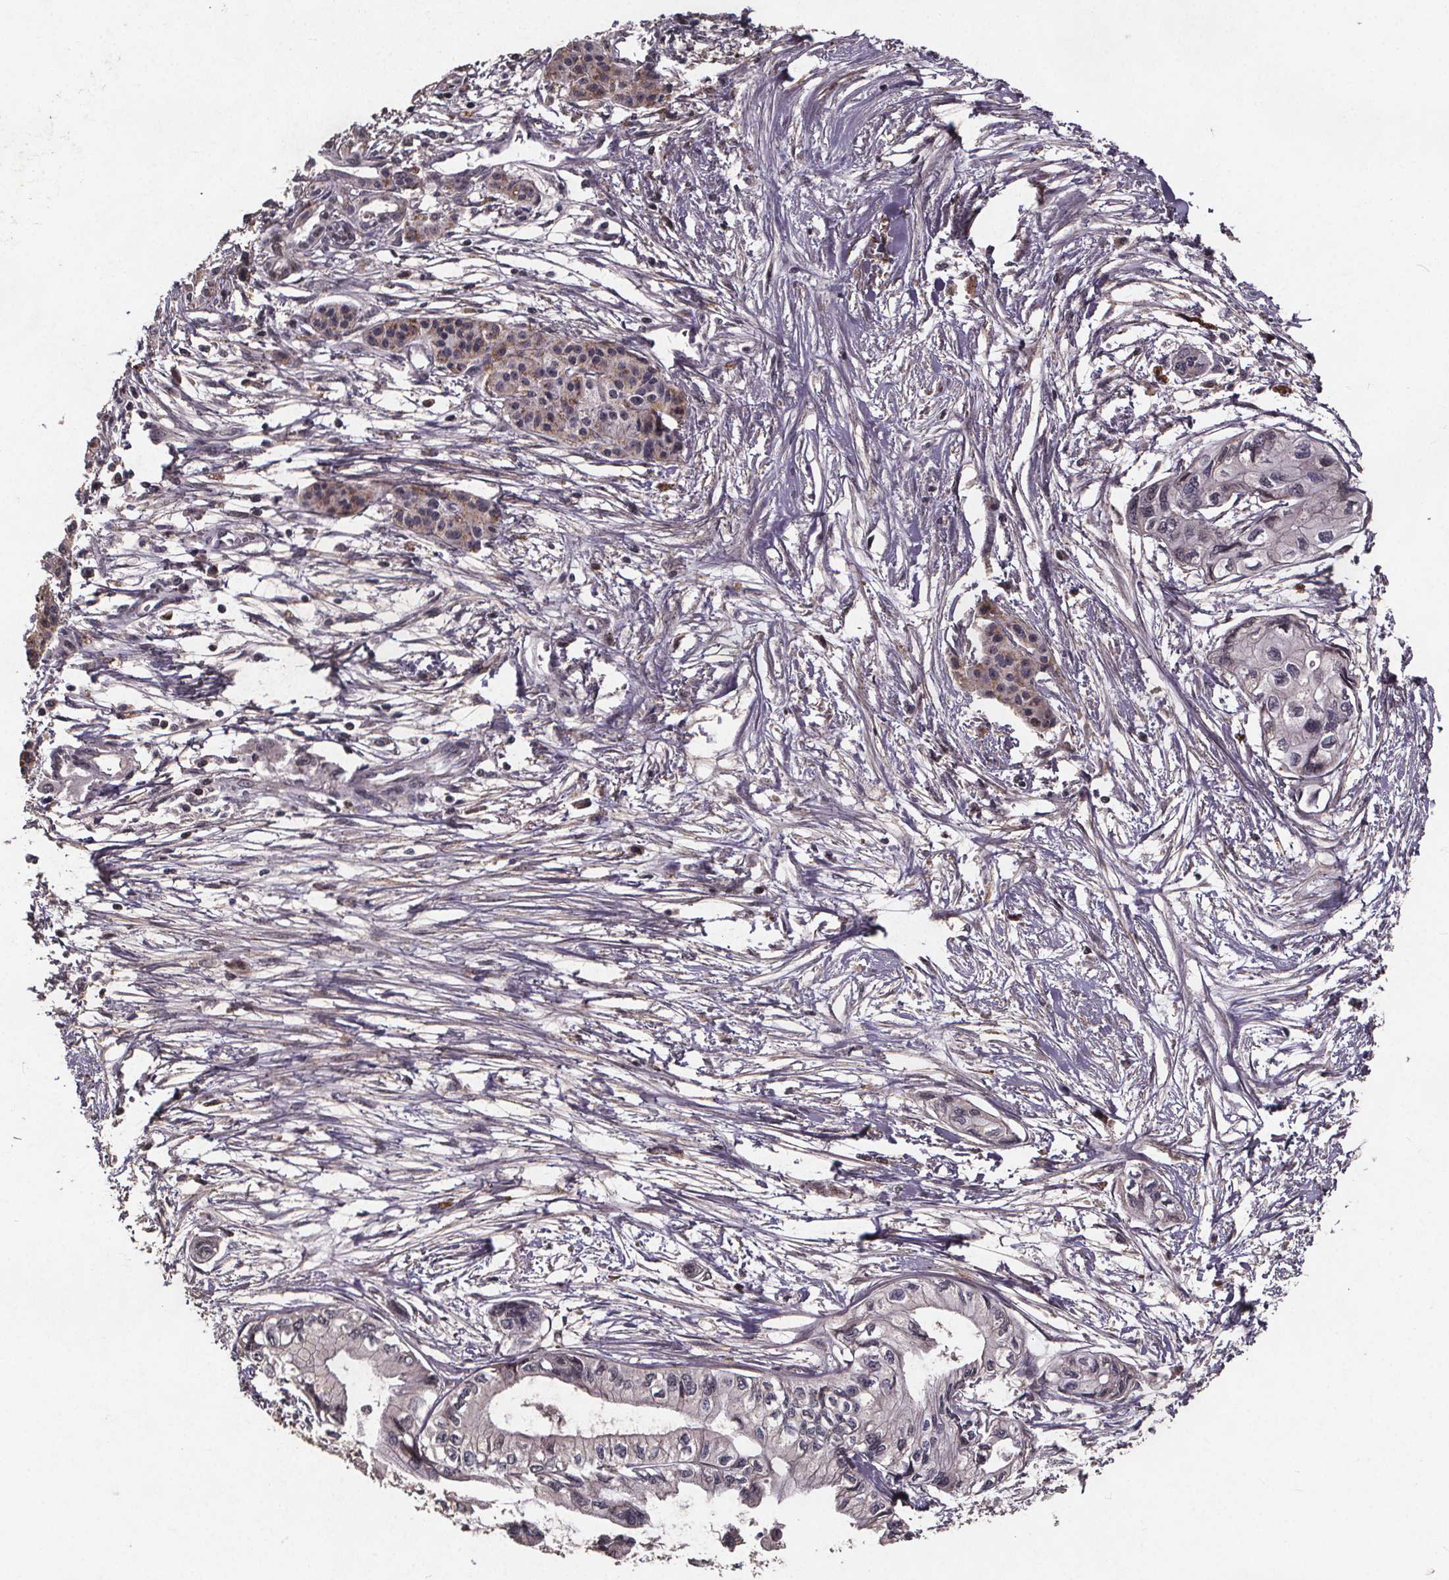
{"staining": {"intensity": "negative", "quantity": "none", "location": "none"}, "tissue": "pancreatic cancer", "cell_type": "Tumor cells", "image_type": "cancer", "snomed": [{"axis": "morphology", "description": "Adenocarcinoma, NOS"}, {"axis": "topography", "description": "Pancreas"}], "caption": "Pancreatic adenocarcinoma stained for a protein using immunohistochemistry demonstrates no positivity tumor cells.", "gene": "GPX3", "patient": {"sex": "female", "age": 76}}